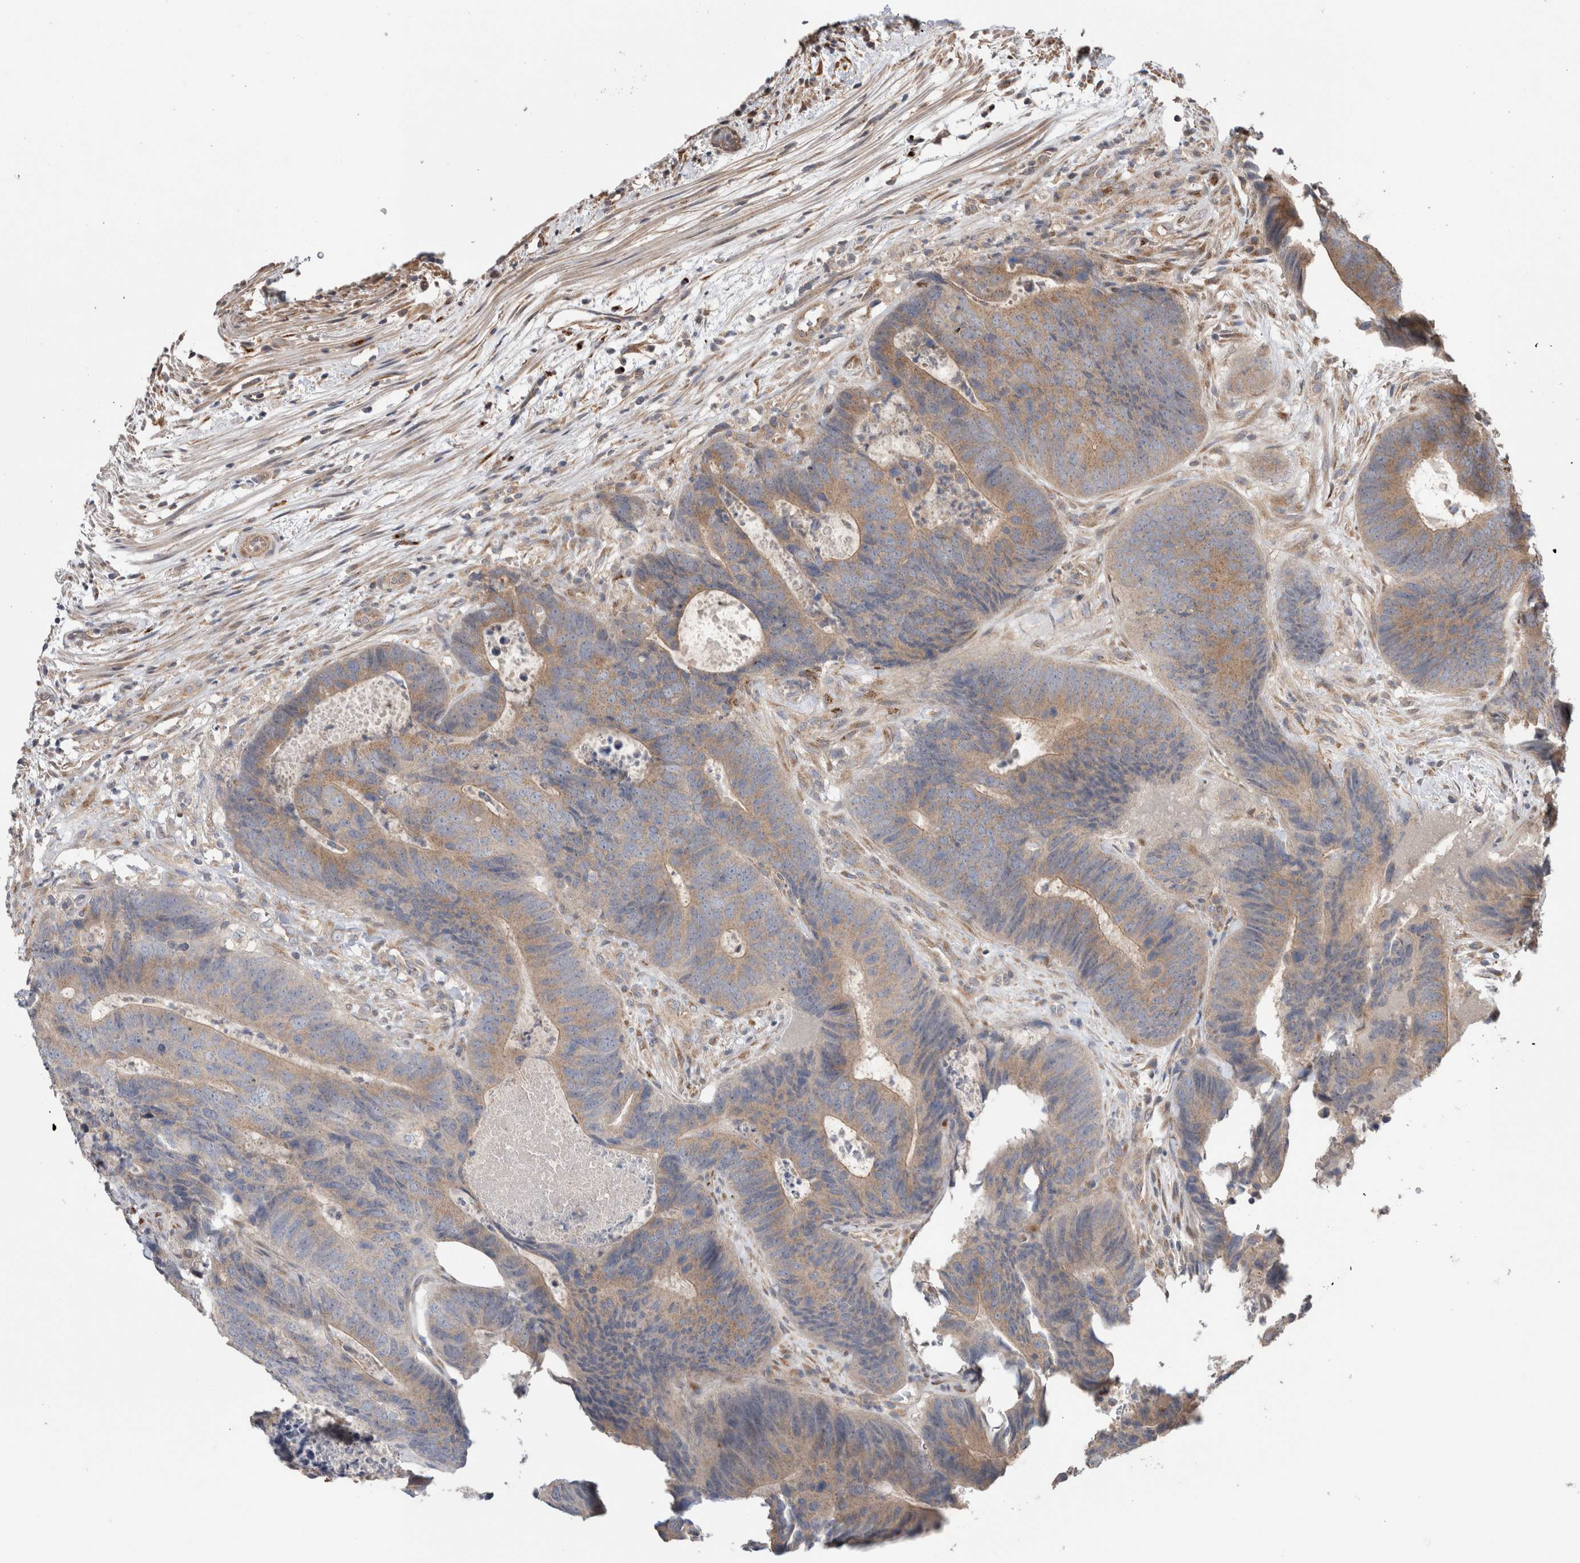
{"staining": {"intensity": "moderate", "quantity": "25%-75%", "location": "cytoplasmic/membranous"}, "tissue": "colorectal cancer", "cell_type": "Tumor cells", "image_type": "cancer", "snomed": [{"axis": "morphology", "description": "Adenocarcinoma, NOS"}, {"axis": "topography", "description": "Colon"}], "caption": "High-power microscopy captured an immunohistochemistry image of colorectal adenocarcinoma, revealing moderate cytoplasmic/membranous positivity in about 25%-75% of tumor cells.", "gene": "TRIM5", "patient": {"sex": "male", "age": 56}}